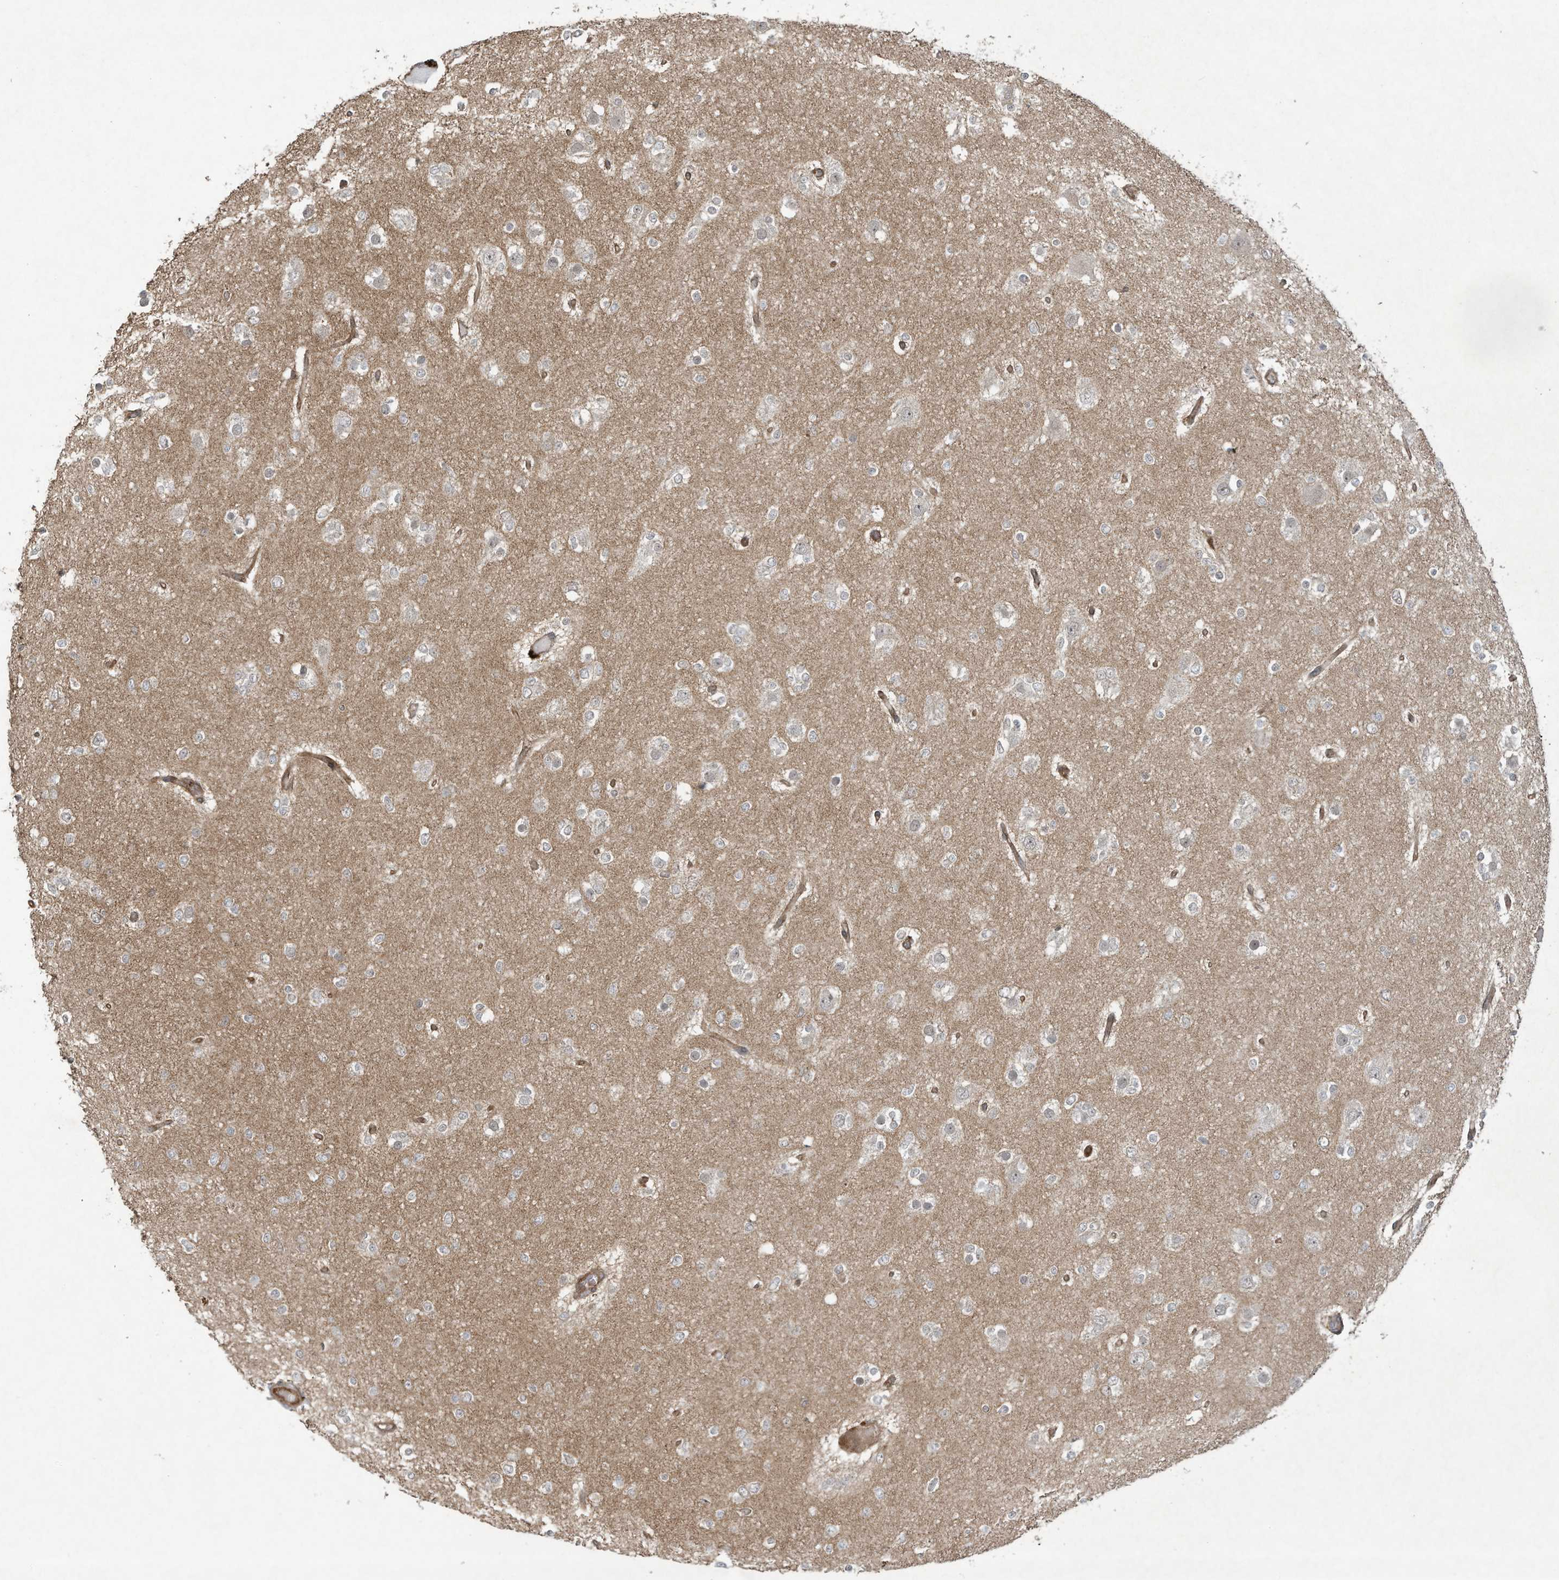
{"staining": {"intensity": "negative", "quantity": "none", "location": "none"}, "tissue": "glioma", "cell_type": "Tumor cells", "image_type": "cancer", "snomed": [{"axis": "morphology", "description": "Glioma, malignant, Low grade"}, {"axis": "topography", "description": "Brain"}], "caption": "High magnification brightfield microscopy of glioma stained with DAB (3,3'-diaminobenzidine) (brown) and counterstained with hematoxylin (blue): tumor cells show no significant positivity.", "gene": "DDIT4", "patient": {"sex": "female", "age": 22}}